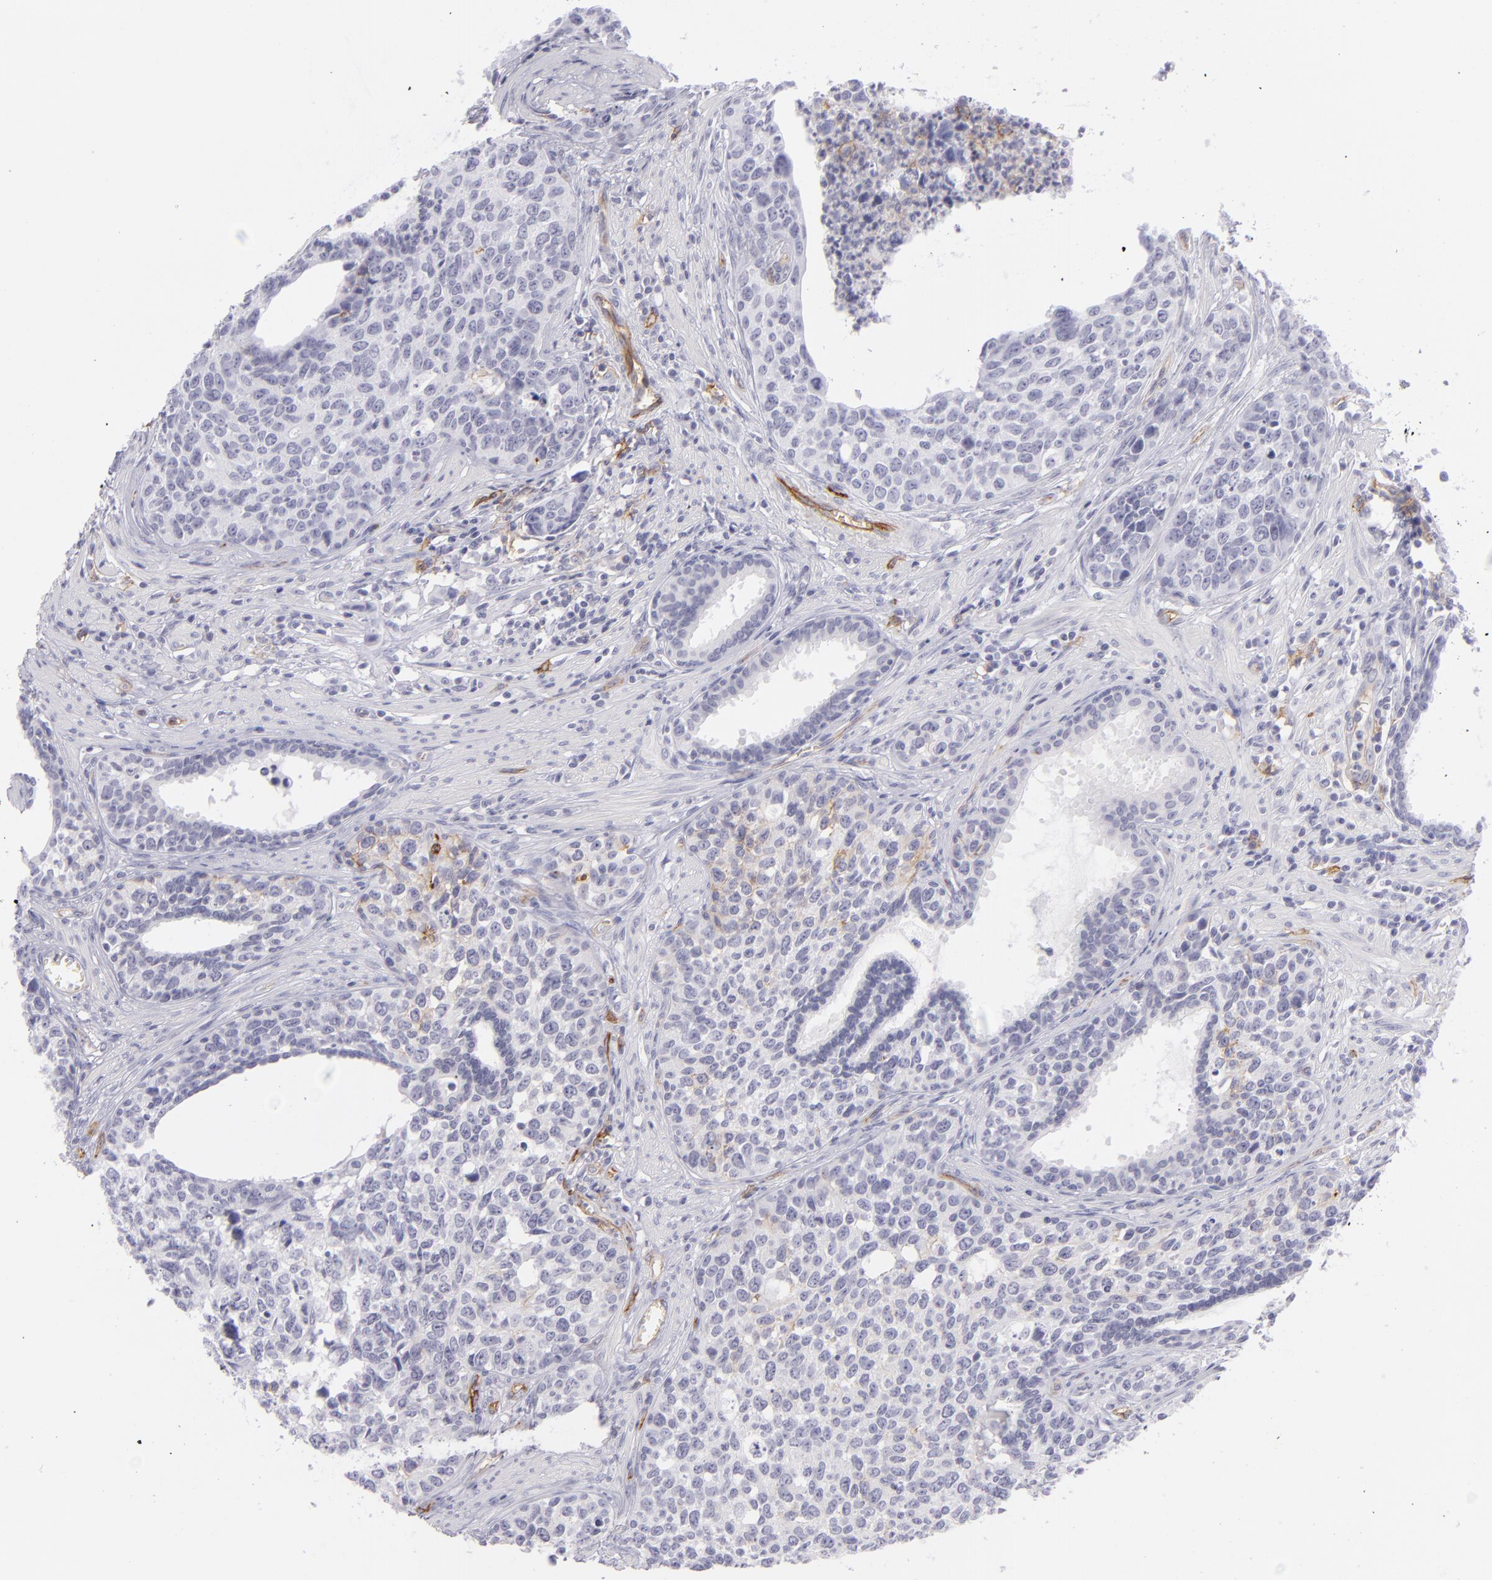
{"staining": {"intensity": "weak", "quantity": "<25%", "location": "cytoplasmic/membranous"}, "tissue": "urothelial cancer", "cell_type": "Tumor cells", "image_type": "cancer", "snomed": [{"axis": "morphology", "description": "Urothelial carcinoma, High grade"}, {"axis": "topography", "description": "Urinary bladder"}], "caption": "Immunohistochemistry (IHC) photomicrograph of human urothelial carcinoma (high-grade) stained for a protein (brown), which demonstrates no positivity in tumor cells. The staining is performed using DAB brown chromogen with nuclei counter-stained in using hematoxylin.", "gene": "THBD", "patient": {"sex": "male", "age": 81}}